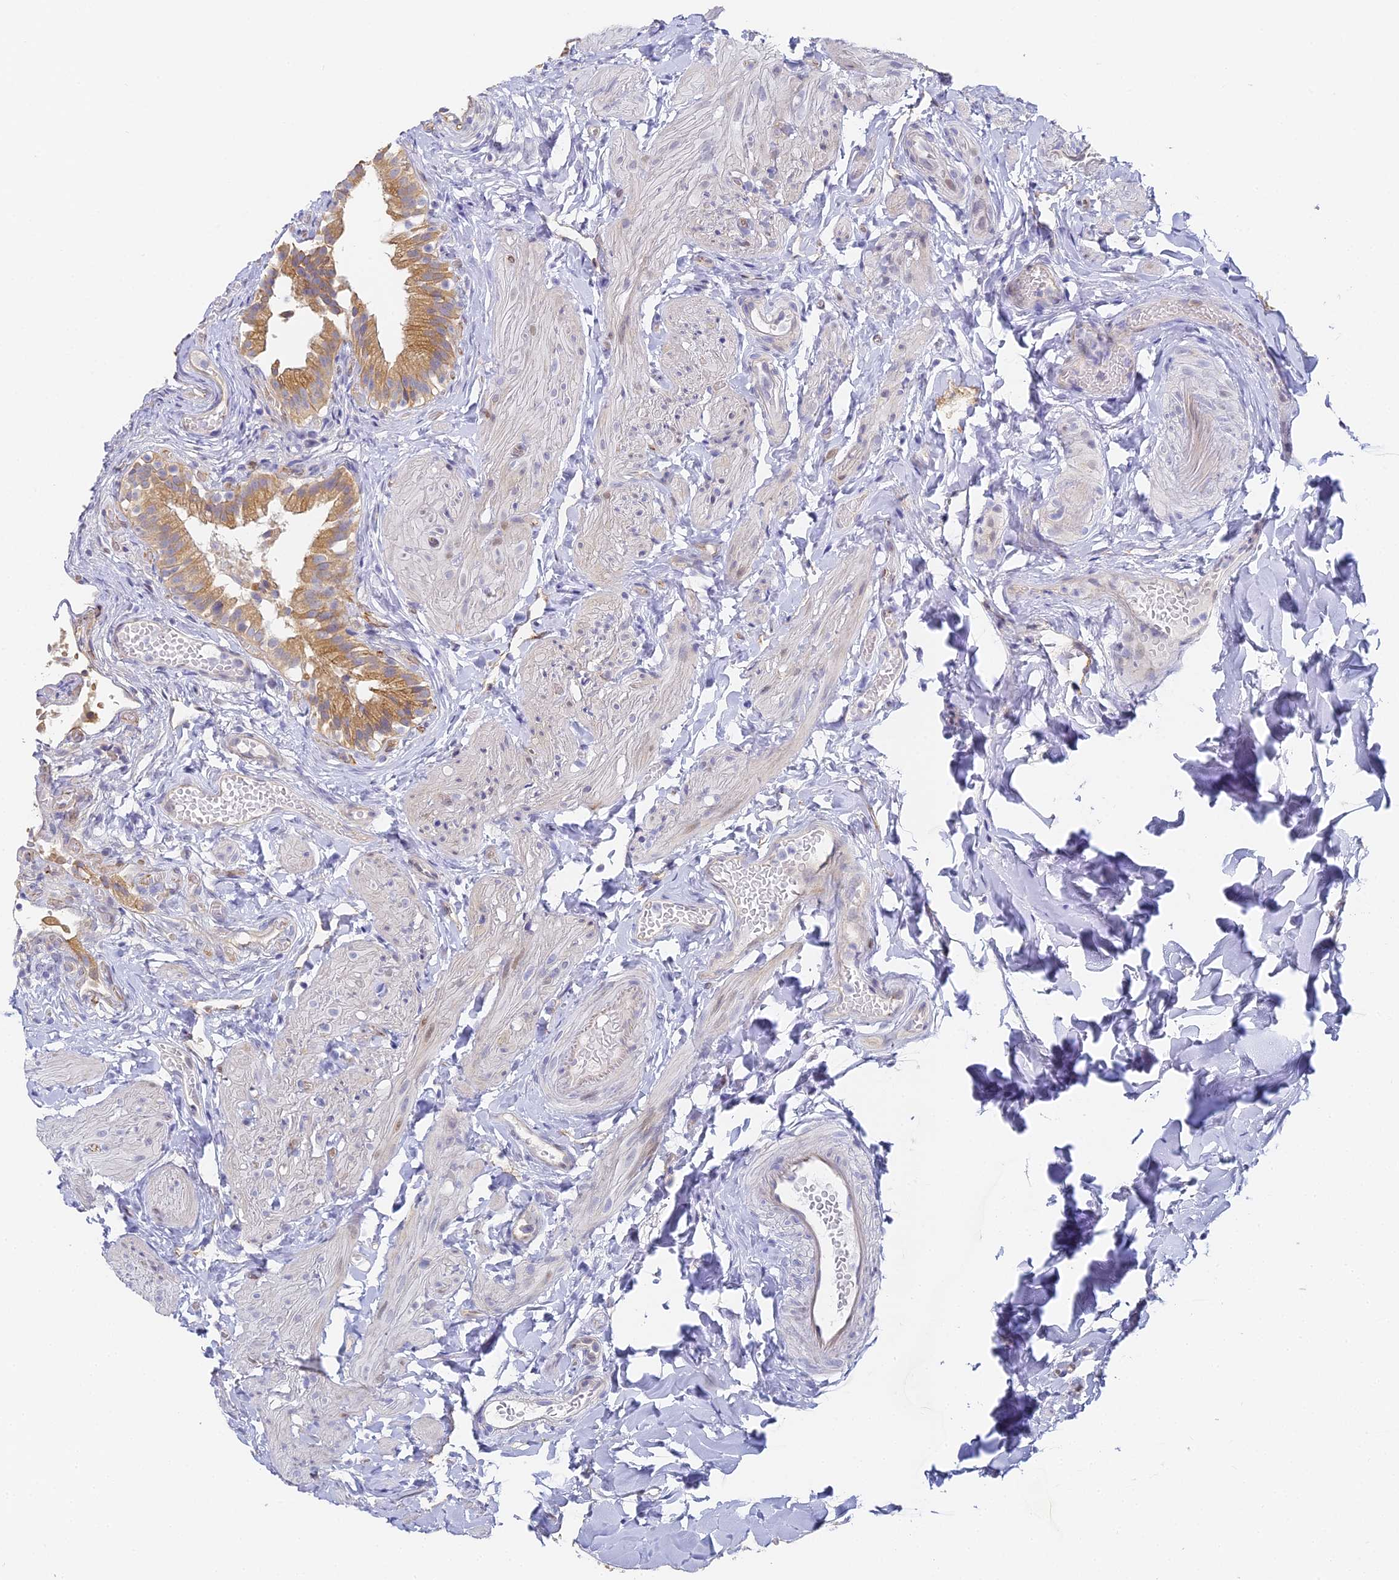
{"staining": {"intensity": "moderate", "quantity": ">75%", "location": "cytoplasmic/membranous"}, "tissue": "gallbladder", "cell_type": "Glandular cells", "image_type": "normal", "snomed": [{"axis": "morphology", "description": "Normal tissue, NOS"}, {"axis": "topography", "description": "Gallbladder"}], "caption": "Glandular cells exhibit medium levels of moderate cytoplasmic/membranous positivity in about >75% of cells in unremarkable human gallbladder. Nuclei are stained in blue.", "gene": "GJA1", "patient": {"sex": "female", "age": 47}}